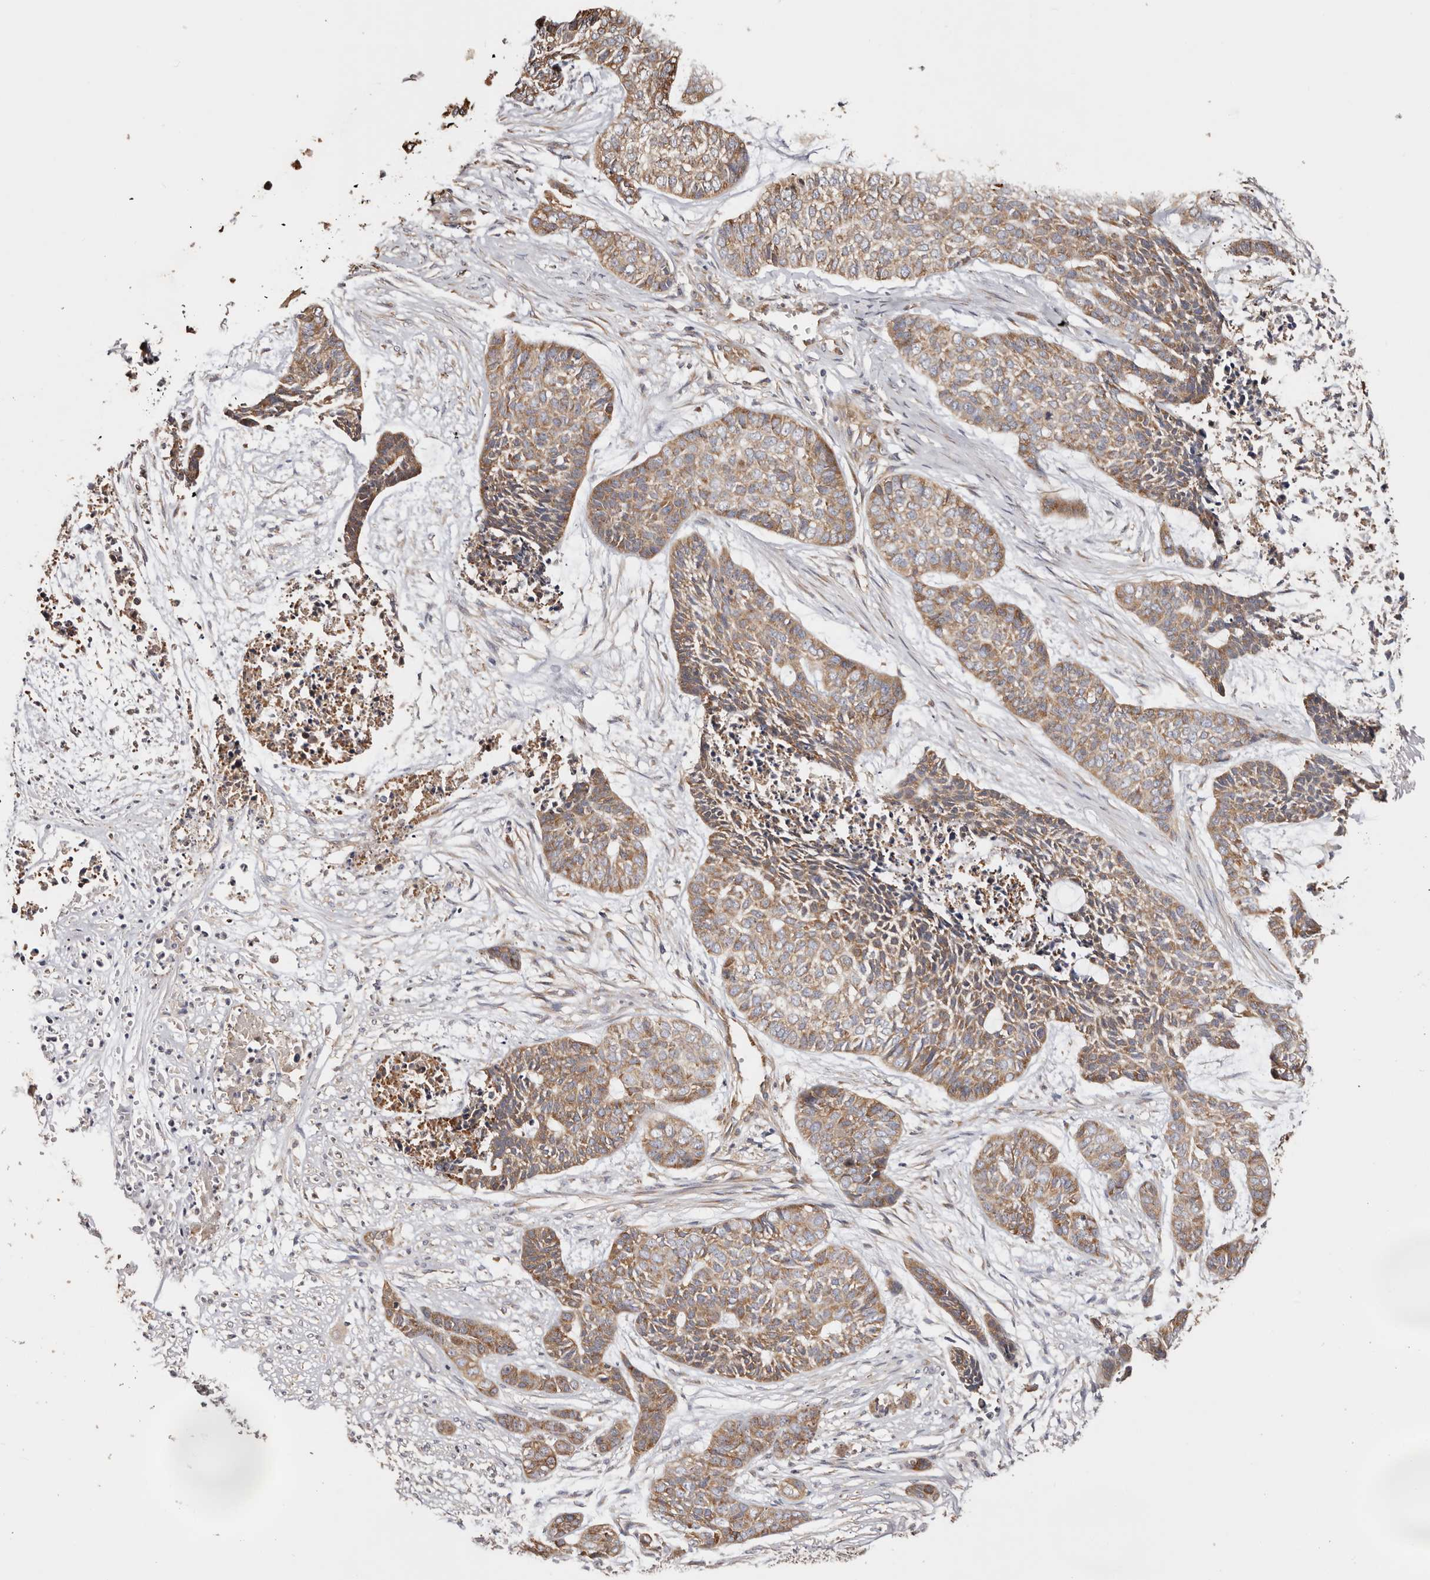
{"staining": {"intensity": "moderate", "quantity": ">75%", "location": "cytoplasmic/membranous"}, "tissue": "skin cancer", "cell_type": "Tumor cells", "image_type": "cancer", "snomed": [{"axis": "morphology", "description": "Basal cell carcinoma"}, {"axis": "topography", "description": "Skin"}], "caption": "Immunohistochemistry (IHC) histopathology image of skin basal cell carcinoma stained for a protein (brown), which shows medium levels of moderate cytoplasmic/membranous expression in about >75% of tumor cells.", "gene": "EPRS1", "patient": {"sex": "female", "age": 64}}